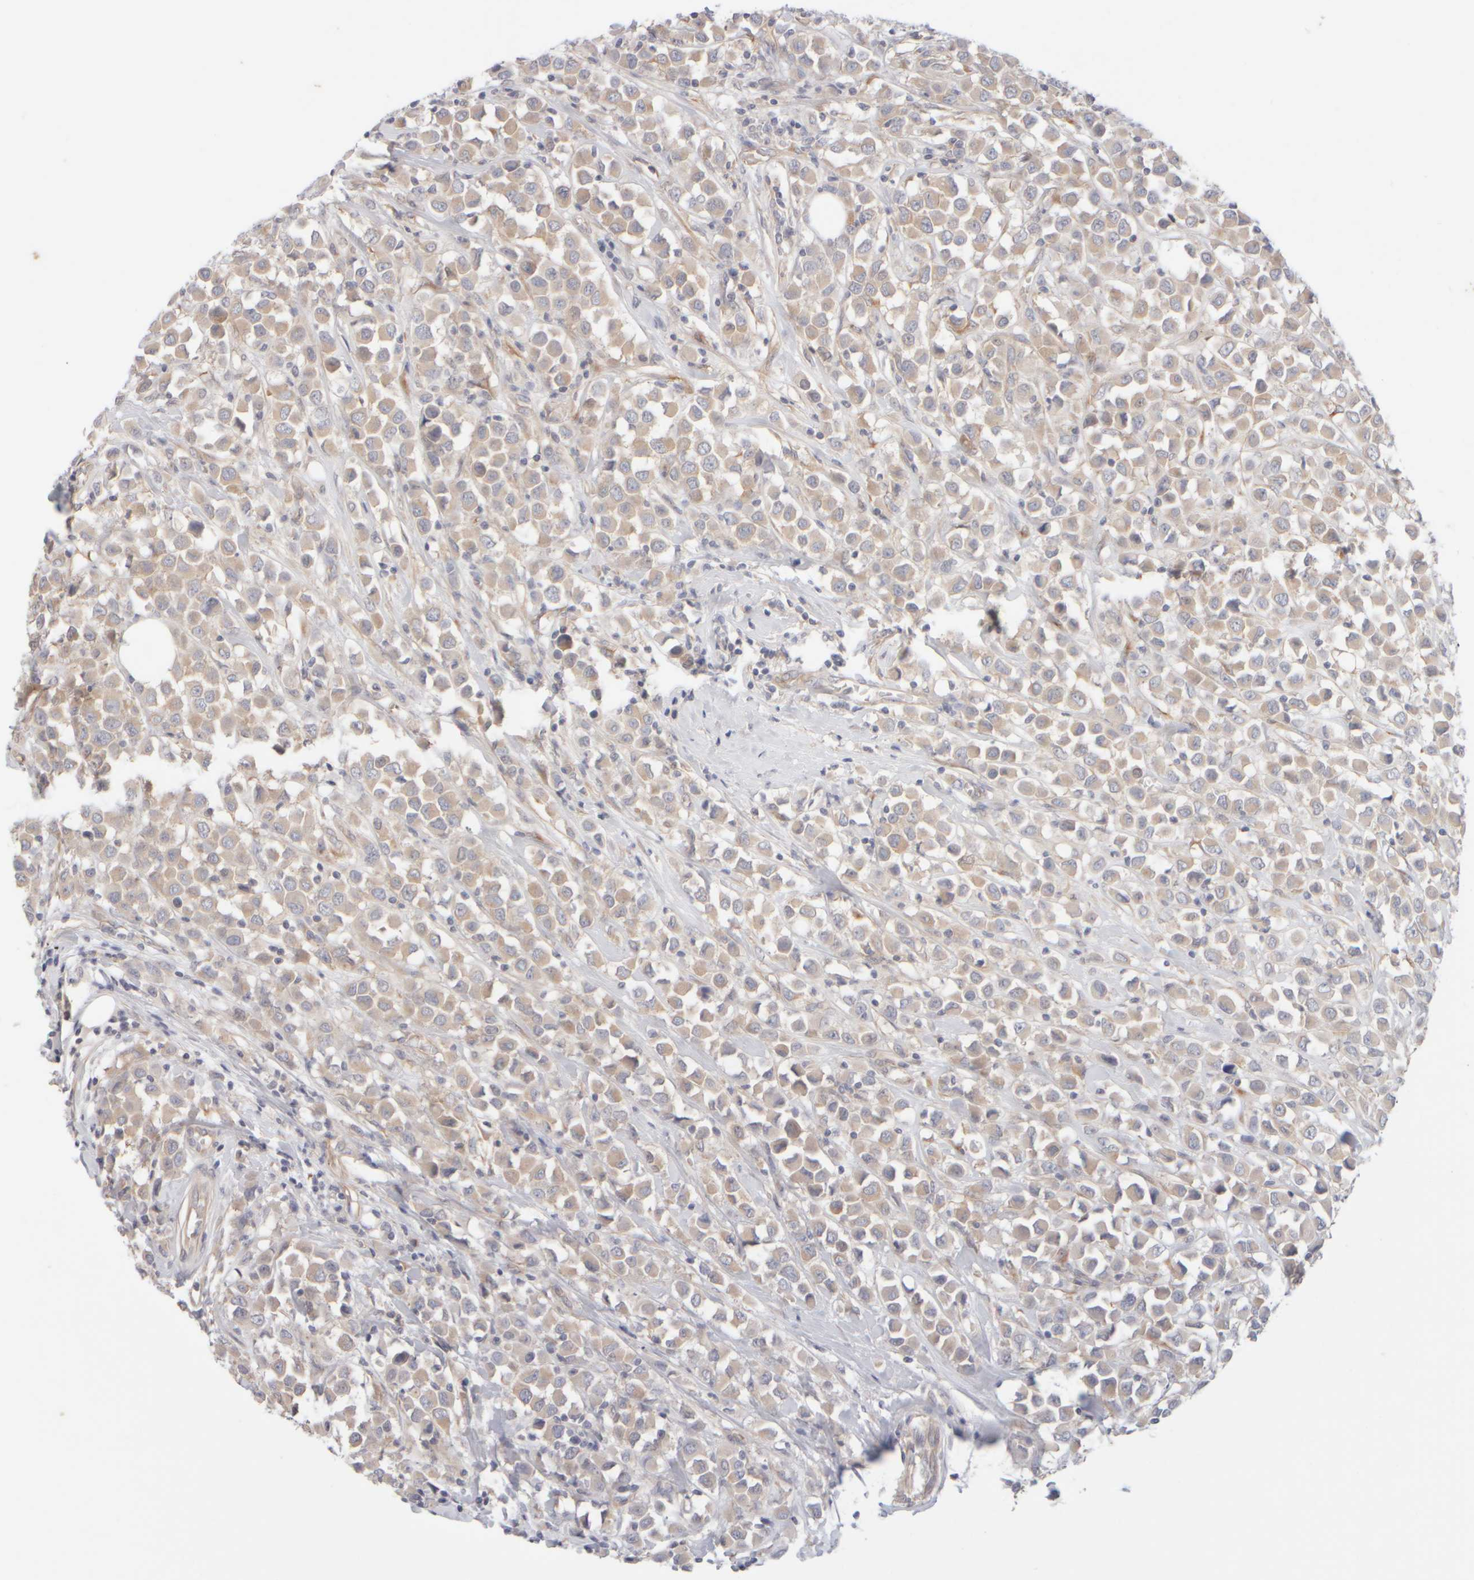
{"staining": {"intensity": "weak", "quantity": ">75%", "location": "cytoplasmic/membranous"}, "tissue": "breast cancer", "cell_type": "Tumor cells", "image_type": "cancer", "snomed": [{"axis": "morphology", "description": "Duct carcinoma"}, {"axis": "topography", "description": "Breast"}], "caption": "Immunohistochemical staining of human breast cancer (infiltrating ductal carcinoma) exhibits weak cytoplasmic/membranous protein expression in approximately >75% of tumor cells.", "gene": "GOPC", "patient": {"sex": "female", "age": 61}}